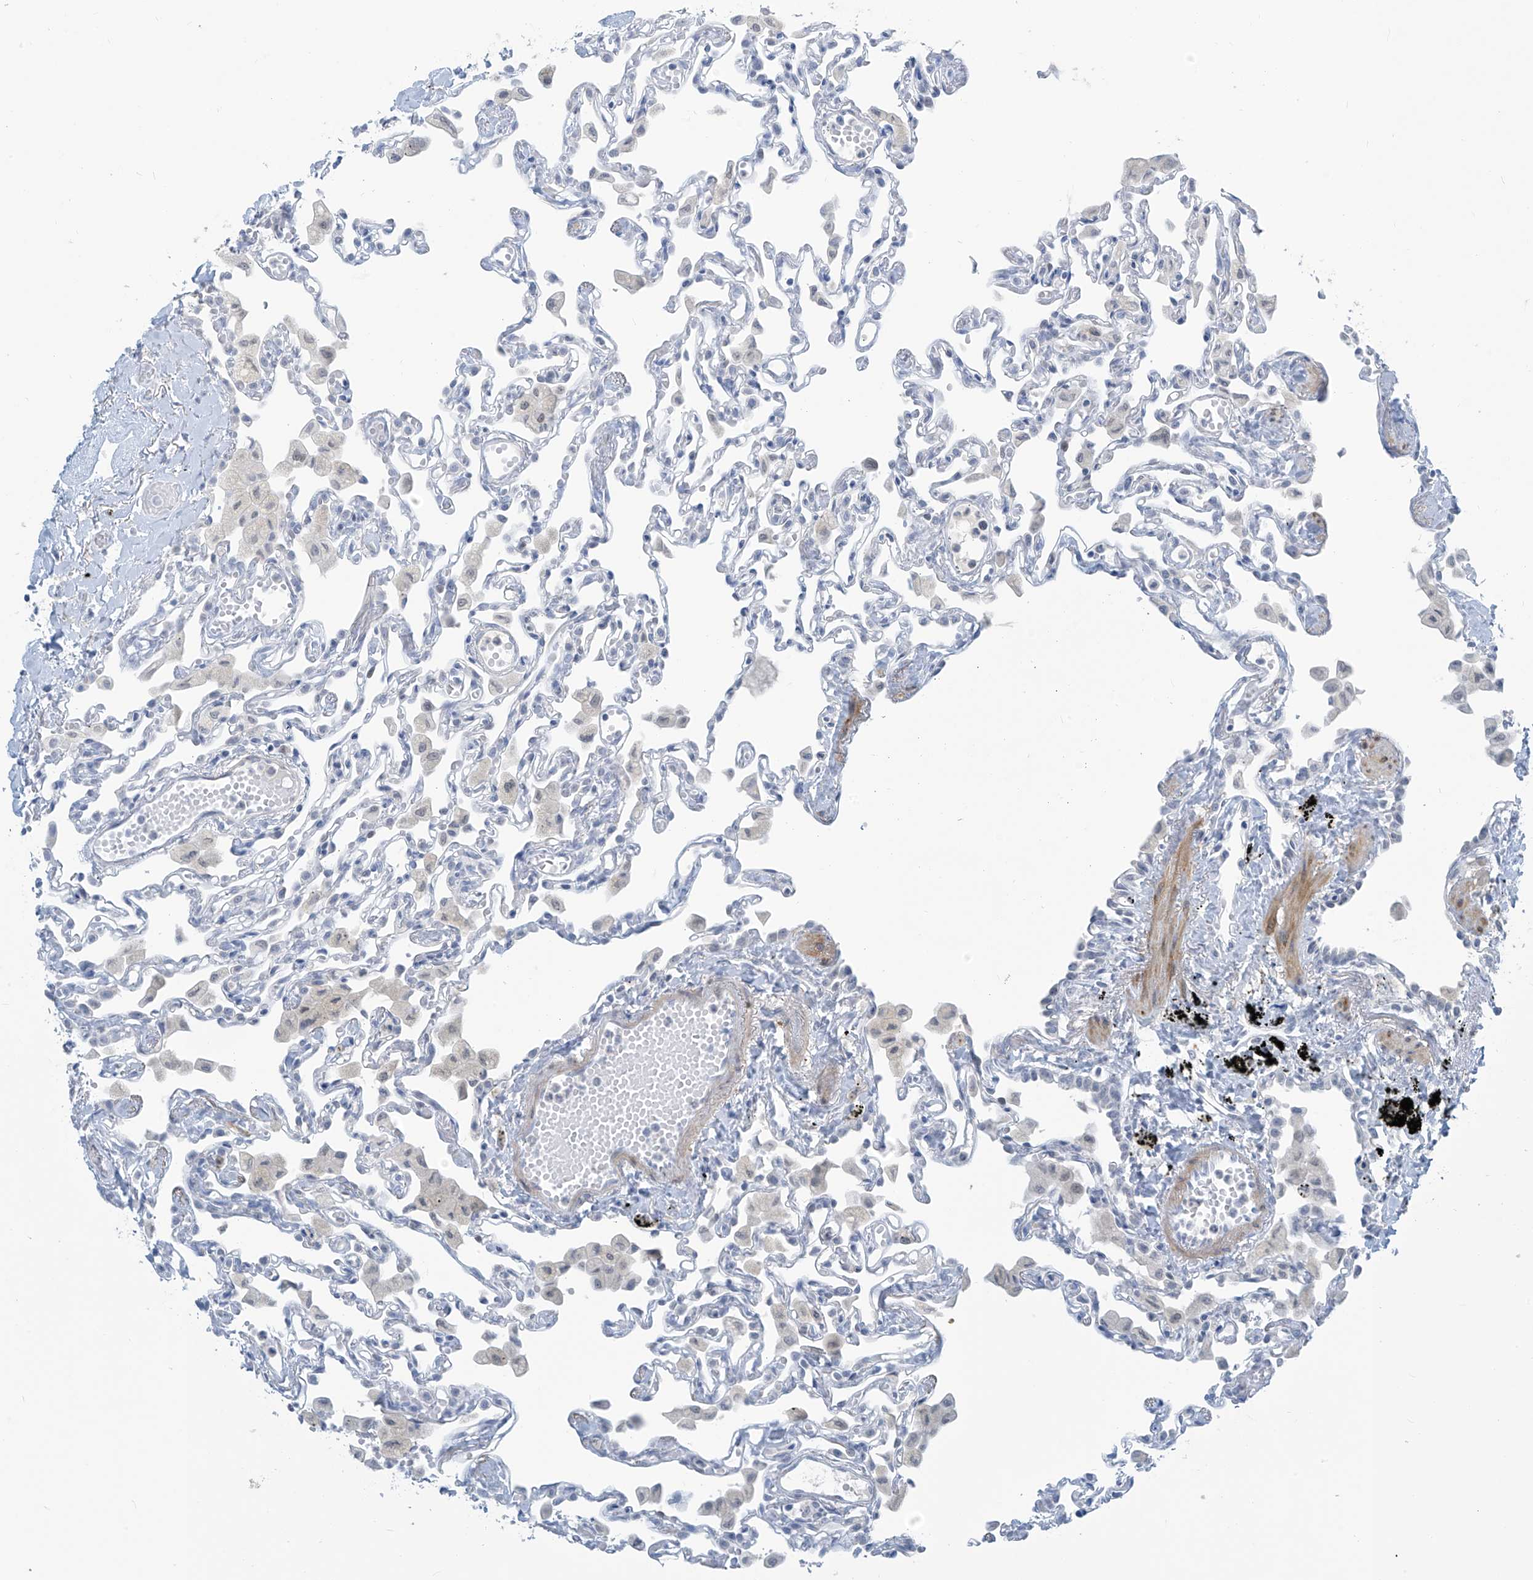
{"staining": {"intensity": "negative", "quantity": "none", "location": "none"}, "tissue": "lung", "cell_type": "Alveolar cells", "image_type": "normal", "snomed": [{"axis": "morphology", "description": "Normal tissue, NOS"}, {"axis": "topography", "description": "Bronchus"}, {"axis": "topography", "description": "Lung"}], "caption": "This is an immunohistochemistry micrograph of unremarkable lung. There is no staining in alveolar cells.", "gene": "METAP1D", "patient": {"sex": "female", "age": 49}}